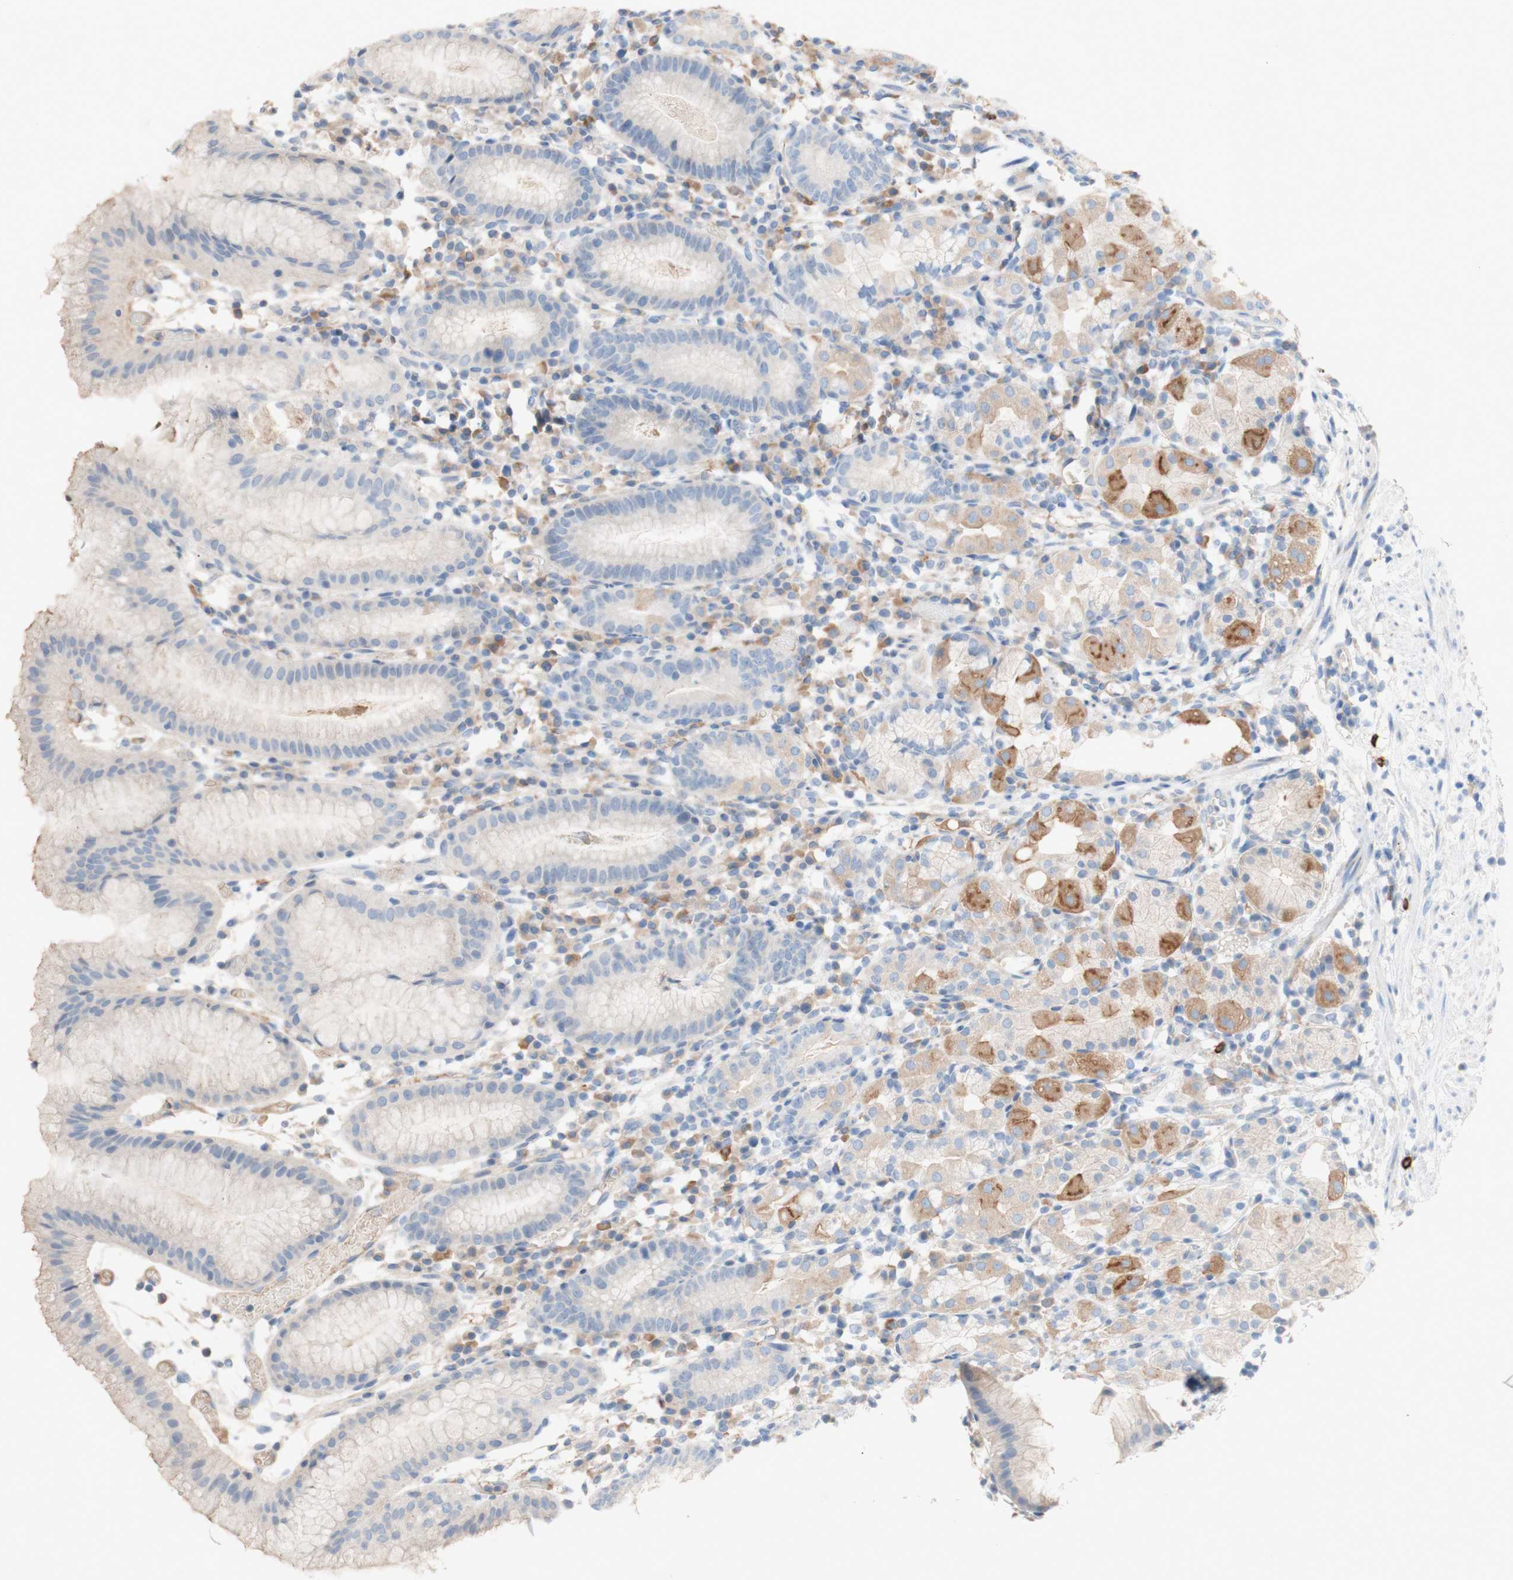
{"staining": {"intensity": "moderate", "quantity": "<25%", "location": "cytoplasmic/membranous"}, "tissue": "stomach", "cell_type": "Glandular cells", "image_type": "normal", "snomed": [{"axis": "morphology", "description": "Normal tissue, NOS"}, {"axis": "topography", "description": "Stomach"}, {"axis": "topography", "description": "Stomach, lower"}], "caption": "The image reveals a brown stain indicating the presence of a protein in the cytoplasmic/membranous of glandular cells in stomach. Immunohistochemistry (ihc) stains the protein in brown and the nuclei are stained blue.", "gene": "PACSIN1", "patient": {"sex": "female", "age": 75}}